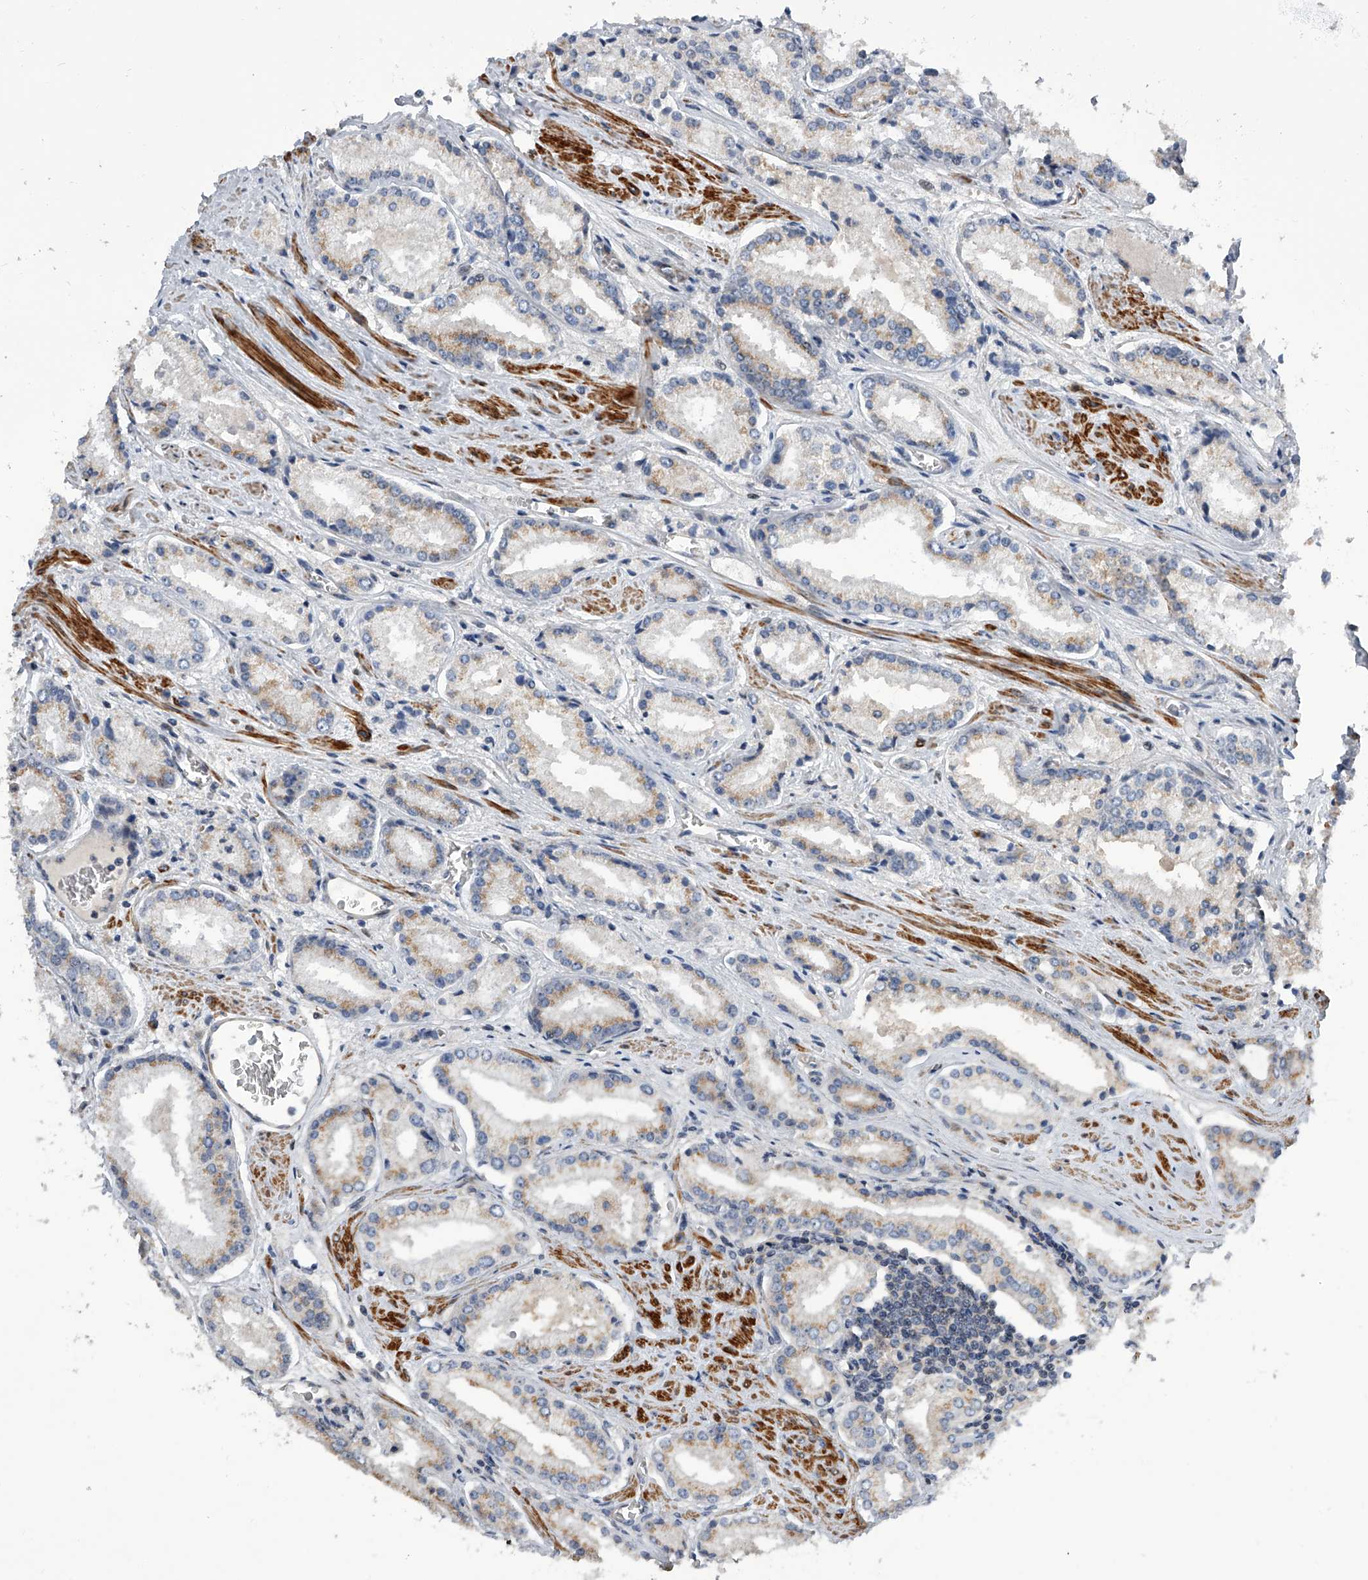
{"staining": {"intensity": "moderate", "quantity": "25%-75%", "location": "cytoplasmic/membranous"}, "tissue": "prostate cancer", "cell_type": "Tumor cells", "image_type": "cancer", "snomed": [{"axis": "morphology", "description": "Adenocarcinoma, Low grade"}, {"axis": "topography", "description": "Prostate"}], "caption": "Prostate low-grade adenocarcinoma stained for a protein reveals moderate cytoplasmic/membranous positivity in tumor cells.", "gene": "DLGAP2", "patient": {"sex": "male", "age": 54}}